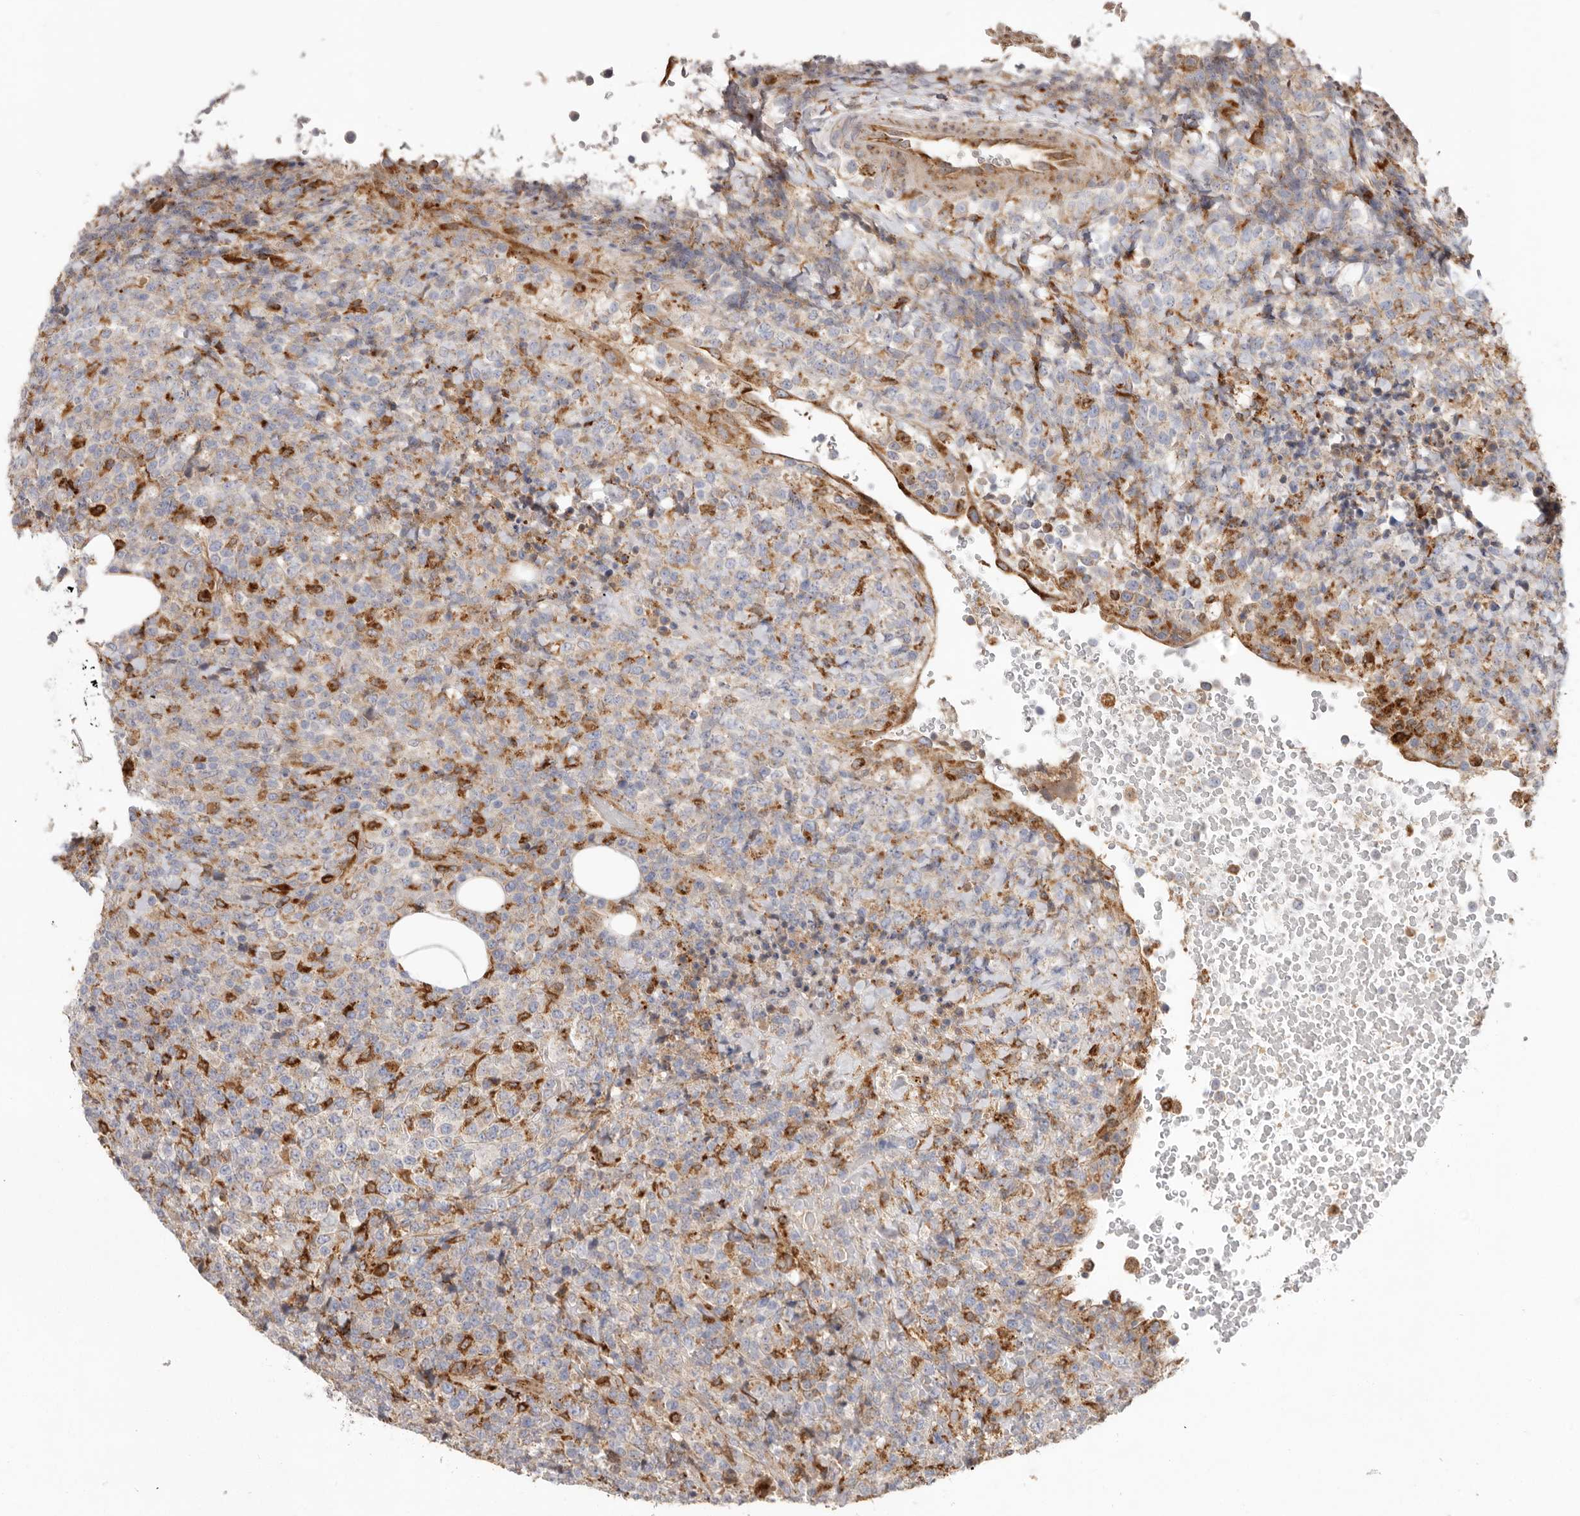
{"staining": {"intensity": "negative", "quantity": "none", "location": "none"}, "tissue": "lymphoma", "cell_type": "Tumor cells", "image_type": "cancer", "snomed": [{"axis": "morphology", "description": "Malignant lymphoma, non-Hodgkin's type, High grade"}, {"axis": "topography", "description": "Lymph node"}], "caption": "Immunohistochemistry photomicrograph of human lymphoma stained for a protein (brown), which reveals no expression in tumor cells. (IHC, brightfield microscopy, high magnification).", "gene": "GRN", "patient": {"sex": "male", "age": 13}}